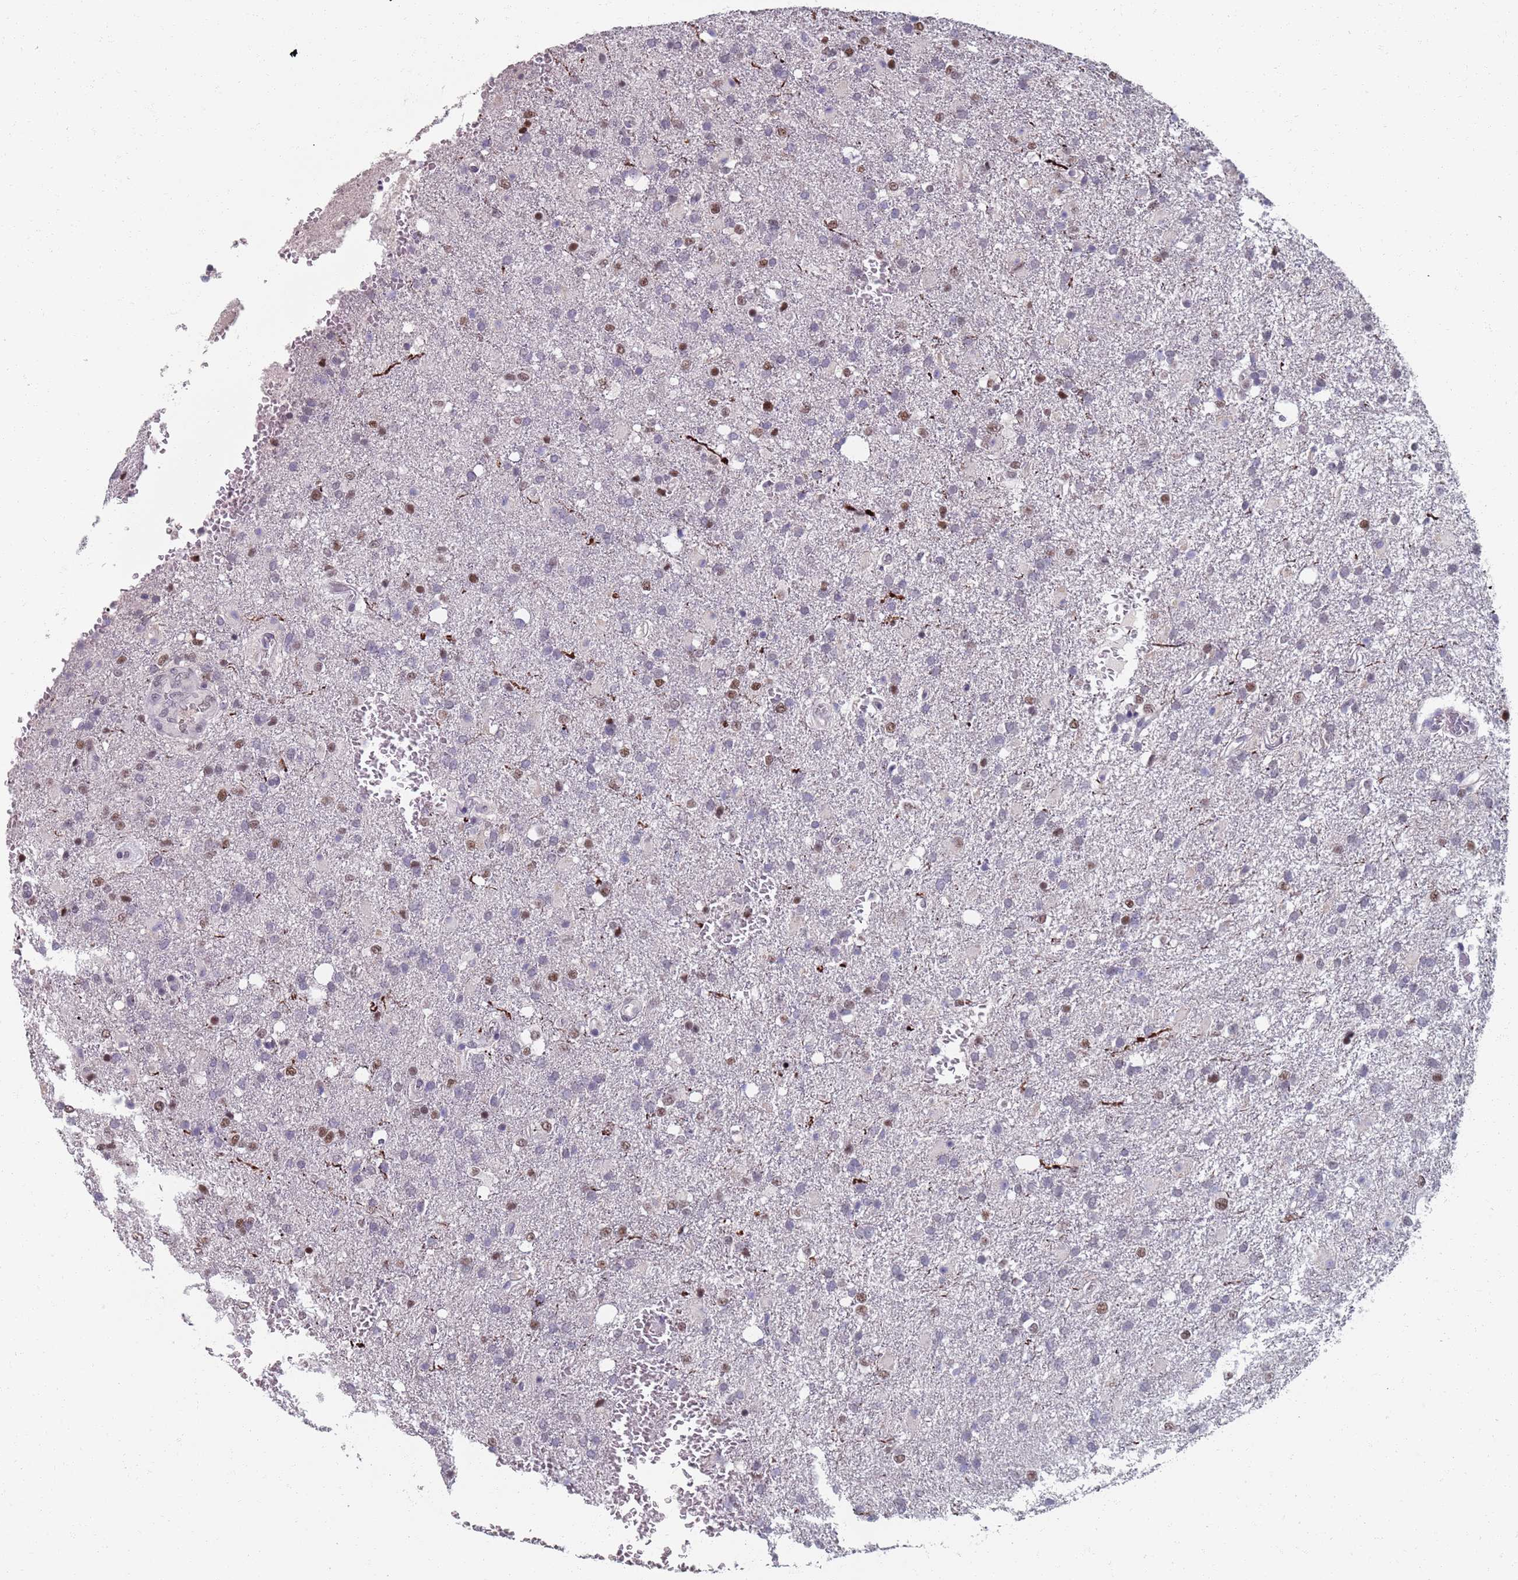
{"staining": {"intensity": "moderate", "quantity": "<25%", "location": "nuclear"}, "tissue": "glioma", "cell_type": "Tumor cells", "image_type": "cancer", "snomed": [{"axis": "morphology", "description": "Glioma, malignant, High grade"}, {"axis": "topography", "description": "Brain"}], "caption": "Protein staining exhibits moderate nuclear positivity in approximately <25% of tumor cells in malignant glioma (high-grade). The staining was performed using DAB (3,3'-diaminobenzidine) to visualize the protein expression in brown, while the nuclei were stained in blue with hematoxylin (Magnification: 20x).", "gene": "SAMD1", "patient": {"sex": "female", "age": 74}}